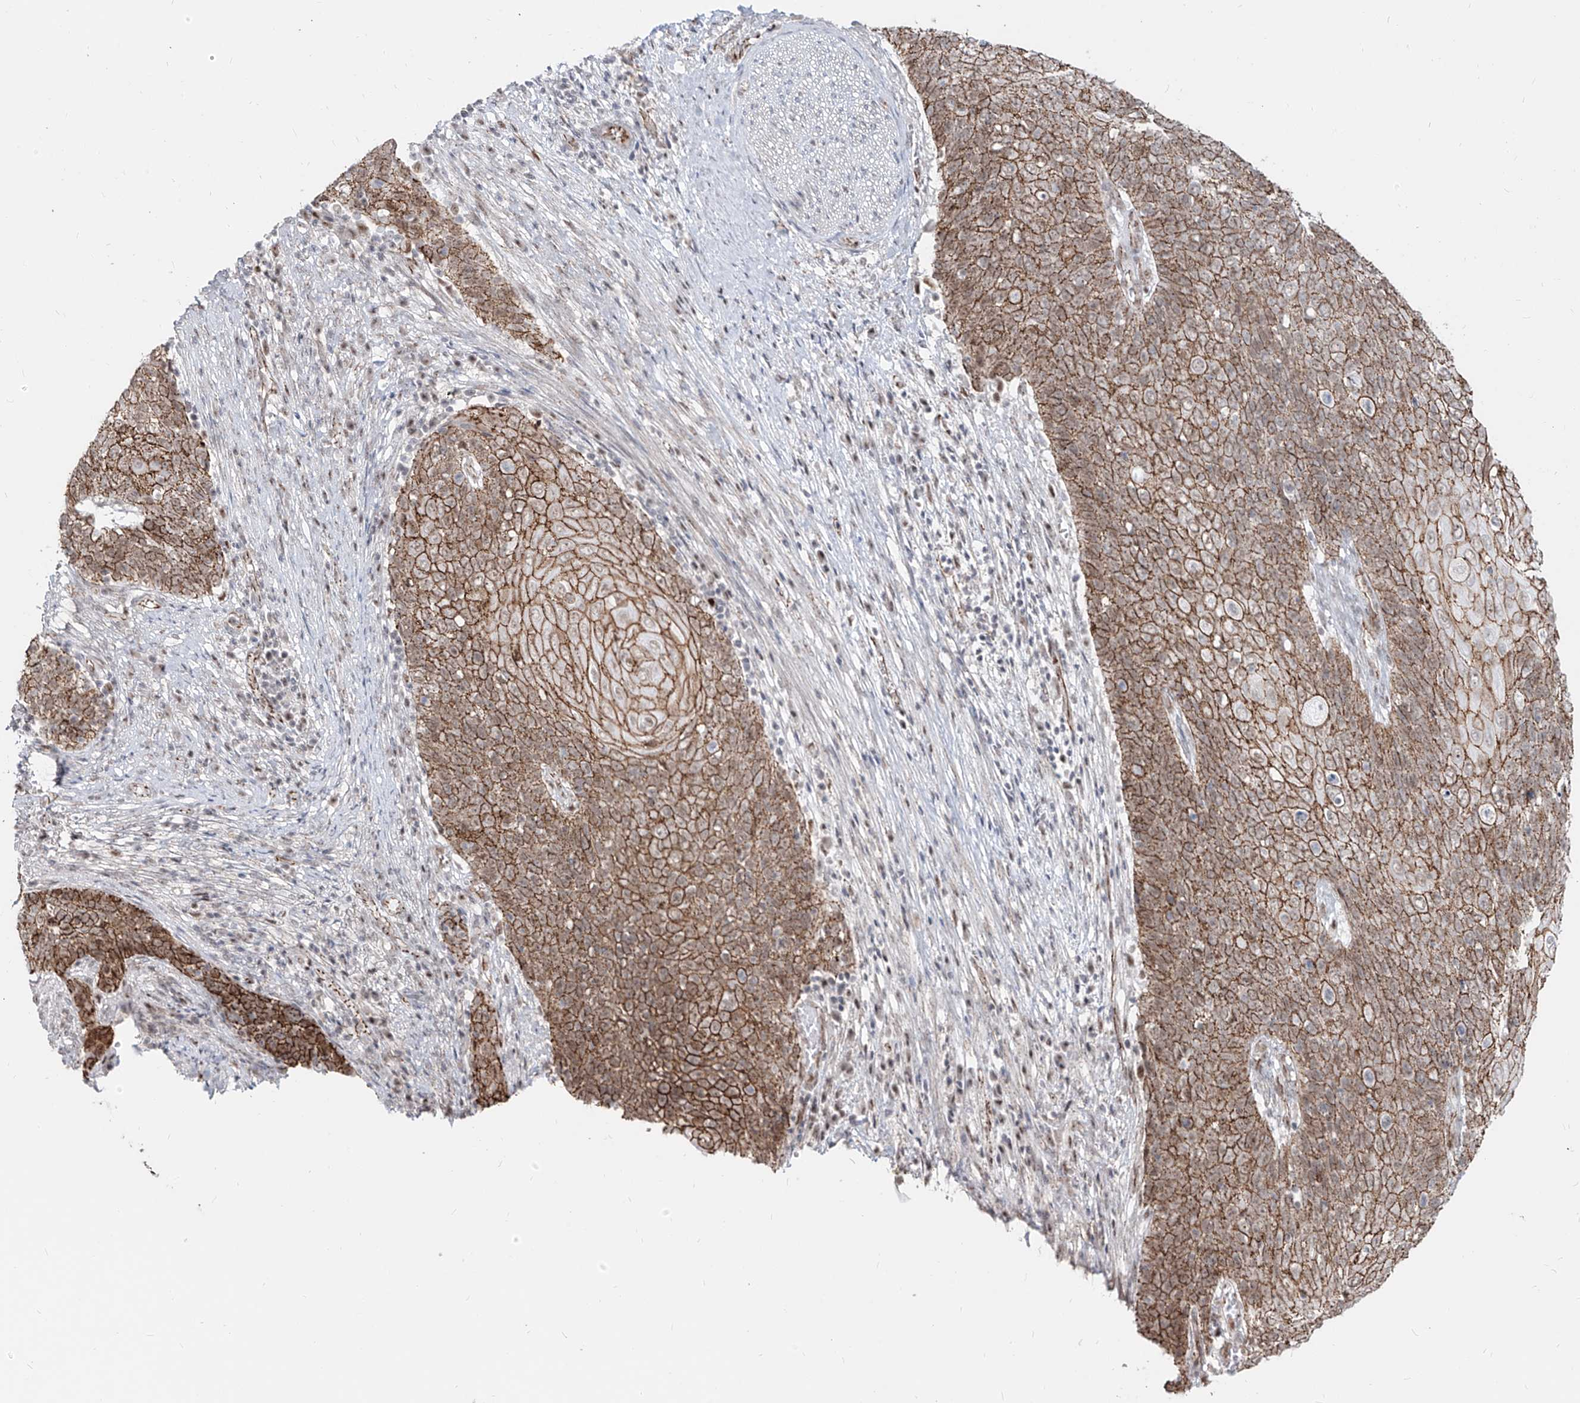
{"staining": {"intensity": "moderate", "quantity": ">75%", "location": "cytoplasmic/membranous"}, "tissue": "cervical cancer", "cell_type": "Tumor cells", "image_type": "cancer", "snomed": [{"axis": "morphology", "description": "Squamous cell carcinoma, NOS"}, {"axis": "topography", "description": "Cervix"}], "caption": "A brown stain shows moderate cytoplasmic/membranous staining of a protein in cervical squamous cell carcinoma tumor cells. (Stains: DAB in brown, nuclei in blue, Microscopy: brightfield microscopy at high magnification).", "gene": "ZNF710", "patient": {"sex": "female", "age": 39}}